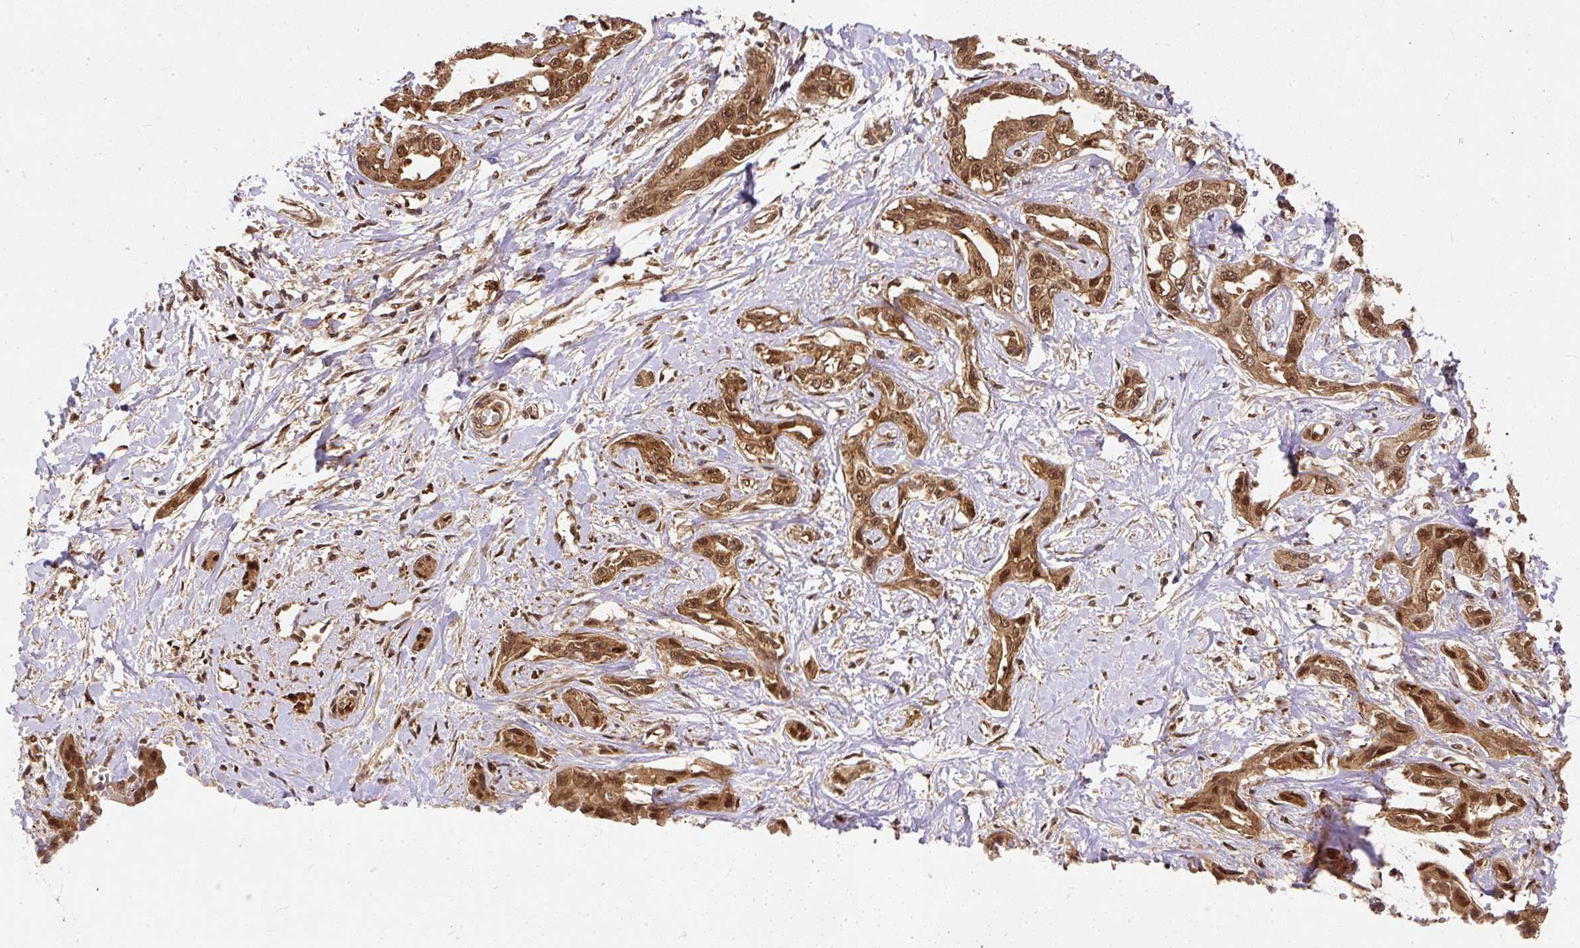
{"staining": {"intensity": "strong", "quantity": ">75%", "location": "cytoplasmic/membranous,nuclear"}, "tissue": "liver cancer", "cell_type": "Tumor cells", "image_type": "cancer", "snomed": [{"axis": "morphology", "description": "Cholangiocarcinoma"}, {"axis": "topography", "description": "Liver"}], "caption": "High-power microscopy captured an immunohistochemistry histopathology image of liver cholangiocarcinoma, revealing strong cytoplasmic/membranous and nuclear staining in about >75% of tumor cells. Nuclei are stained in blue.", "gene": "PSMD1", "patient": {"sex": "male", "age": 59}}